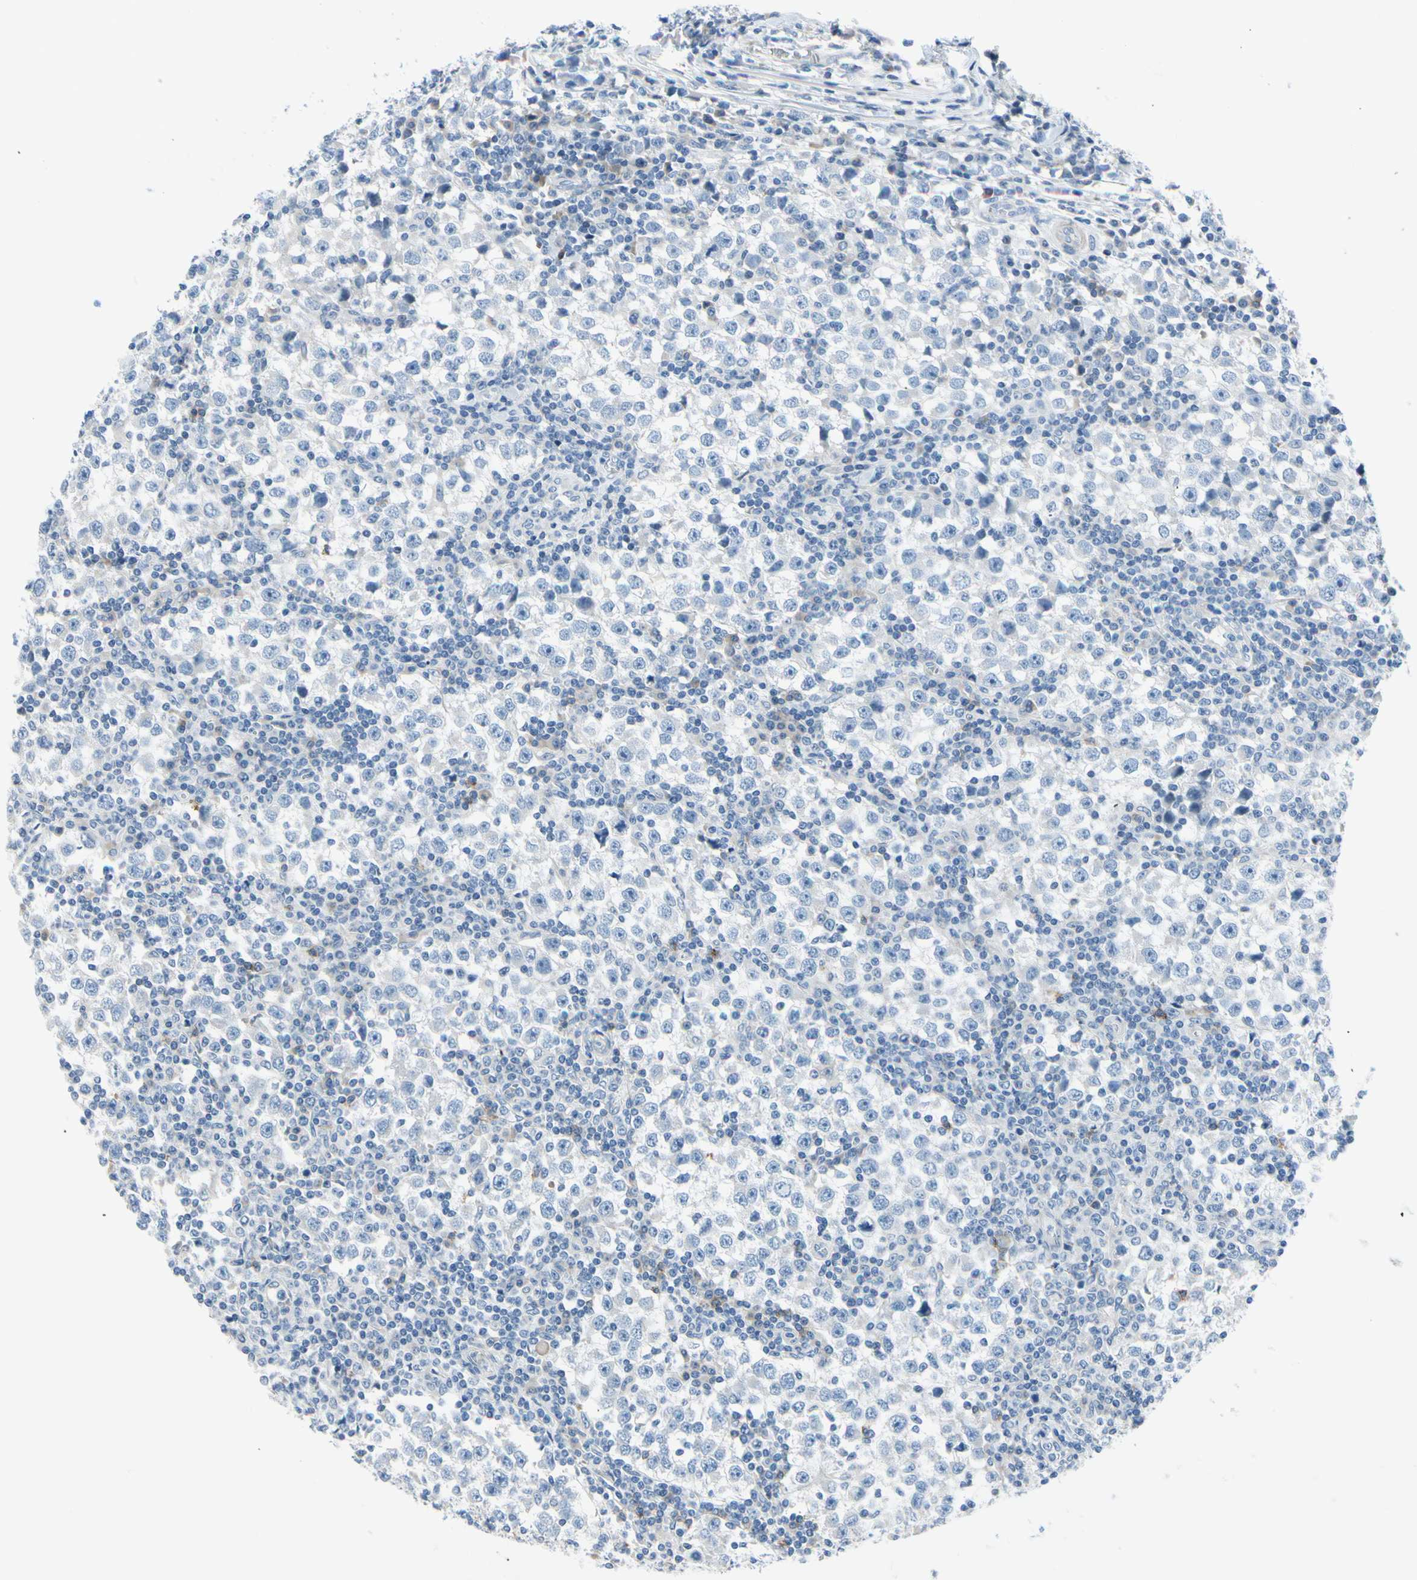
{"staining": {"intensity": "negative", "quantity": "none", "location": "none"}, "tissue": "testis cancer", "cell_type": "Tumor cells", "image_type": "cancer", "snomed": [{"axis": "morphology", "description": "Seminoma, NOS"}, {"axis": "topography", "description": "Testis"}], "caption": "IHC histopathology image of neoplastic tissue: human testis seminoma stained with DAB (3,3'-diaminobenzidine) demonstrates no significant protein expression in tumor cells.", "gene": "FCER2", "patient": {"sex": "male", "age": 65}}